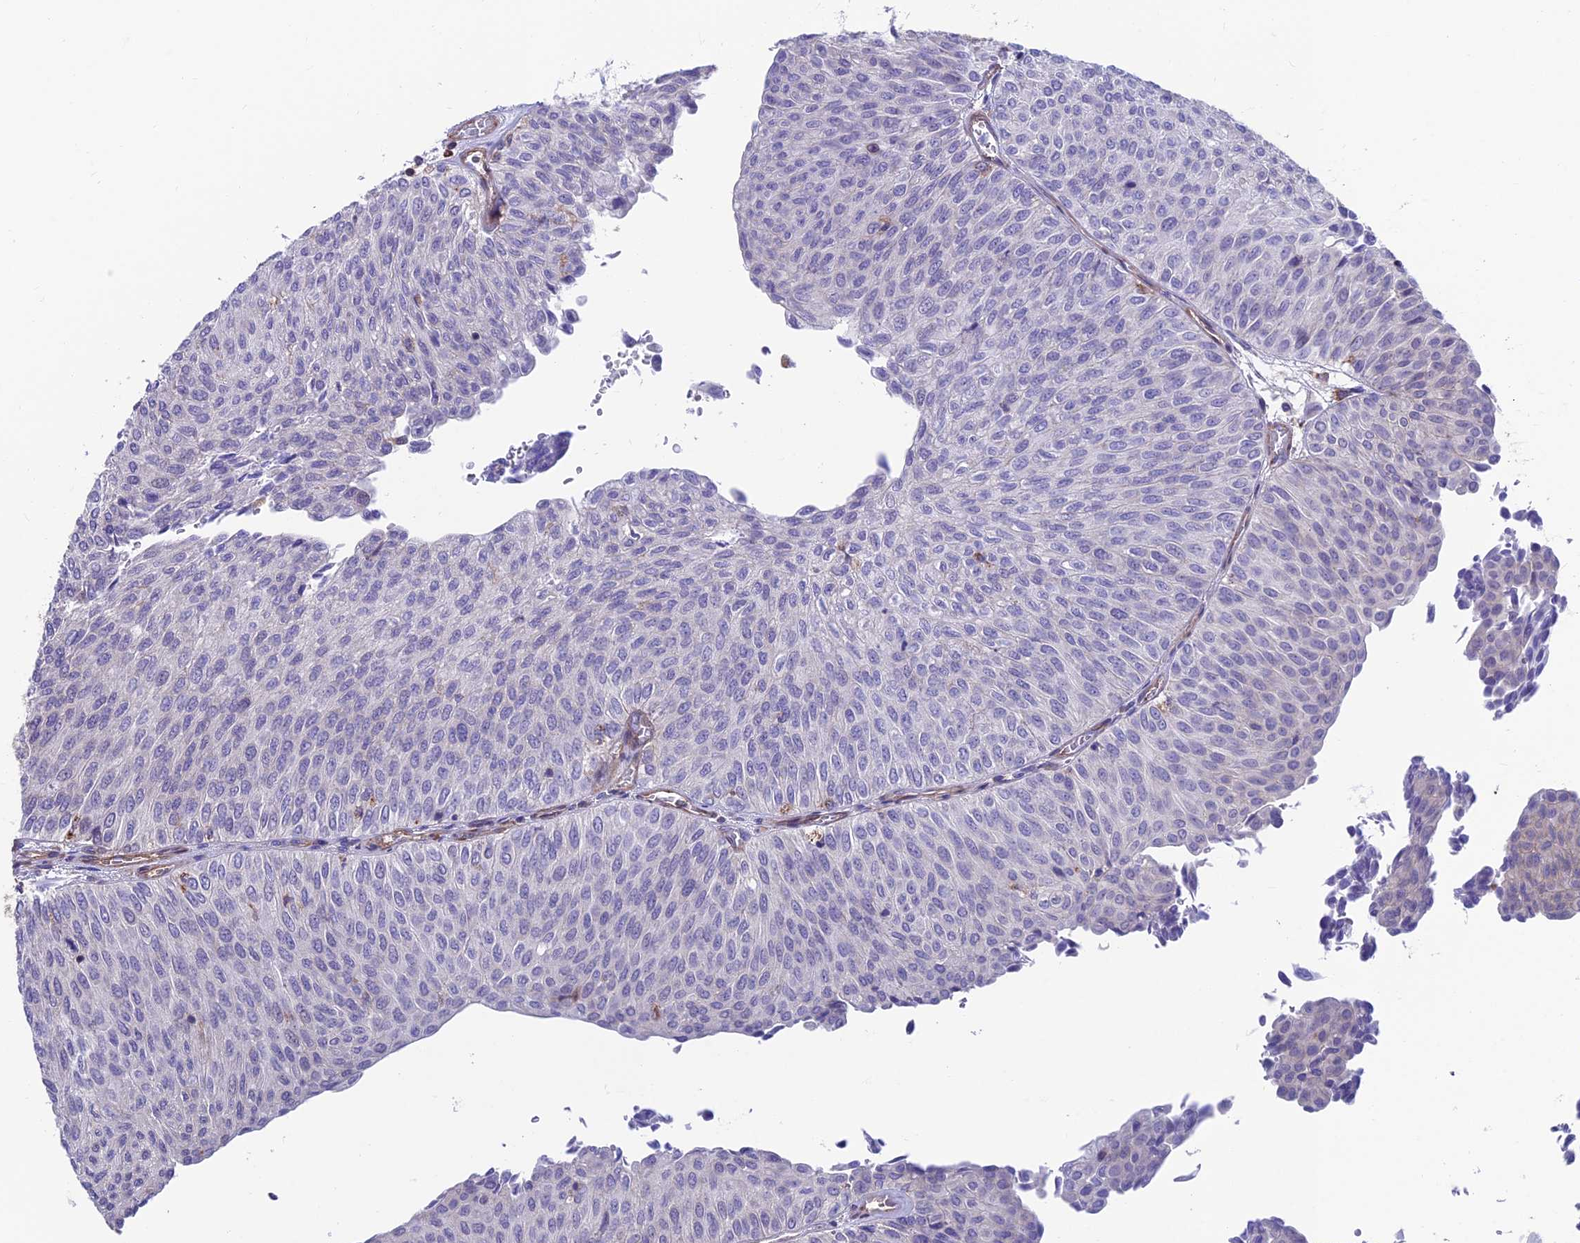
{"staining": {"intensity": "negative", "quantity": "none", "location": "none"}, "tissue": "urothelial cancer", "cell_type": "Tumor cells", "image_type": "cancer", "snomed": [{"axis": "morphology", "description": "Urothelial carcinoma, Low grade"}, {"axis": "topography", "description": "Urinary bladder"}], "caption": "Tumor cells are negative for brown protein staining in urothelial carcinoma (low-grade).", "gene": "RTN4RL1", "patient": {"sex": "male", "age": 78}}